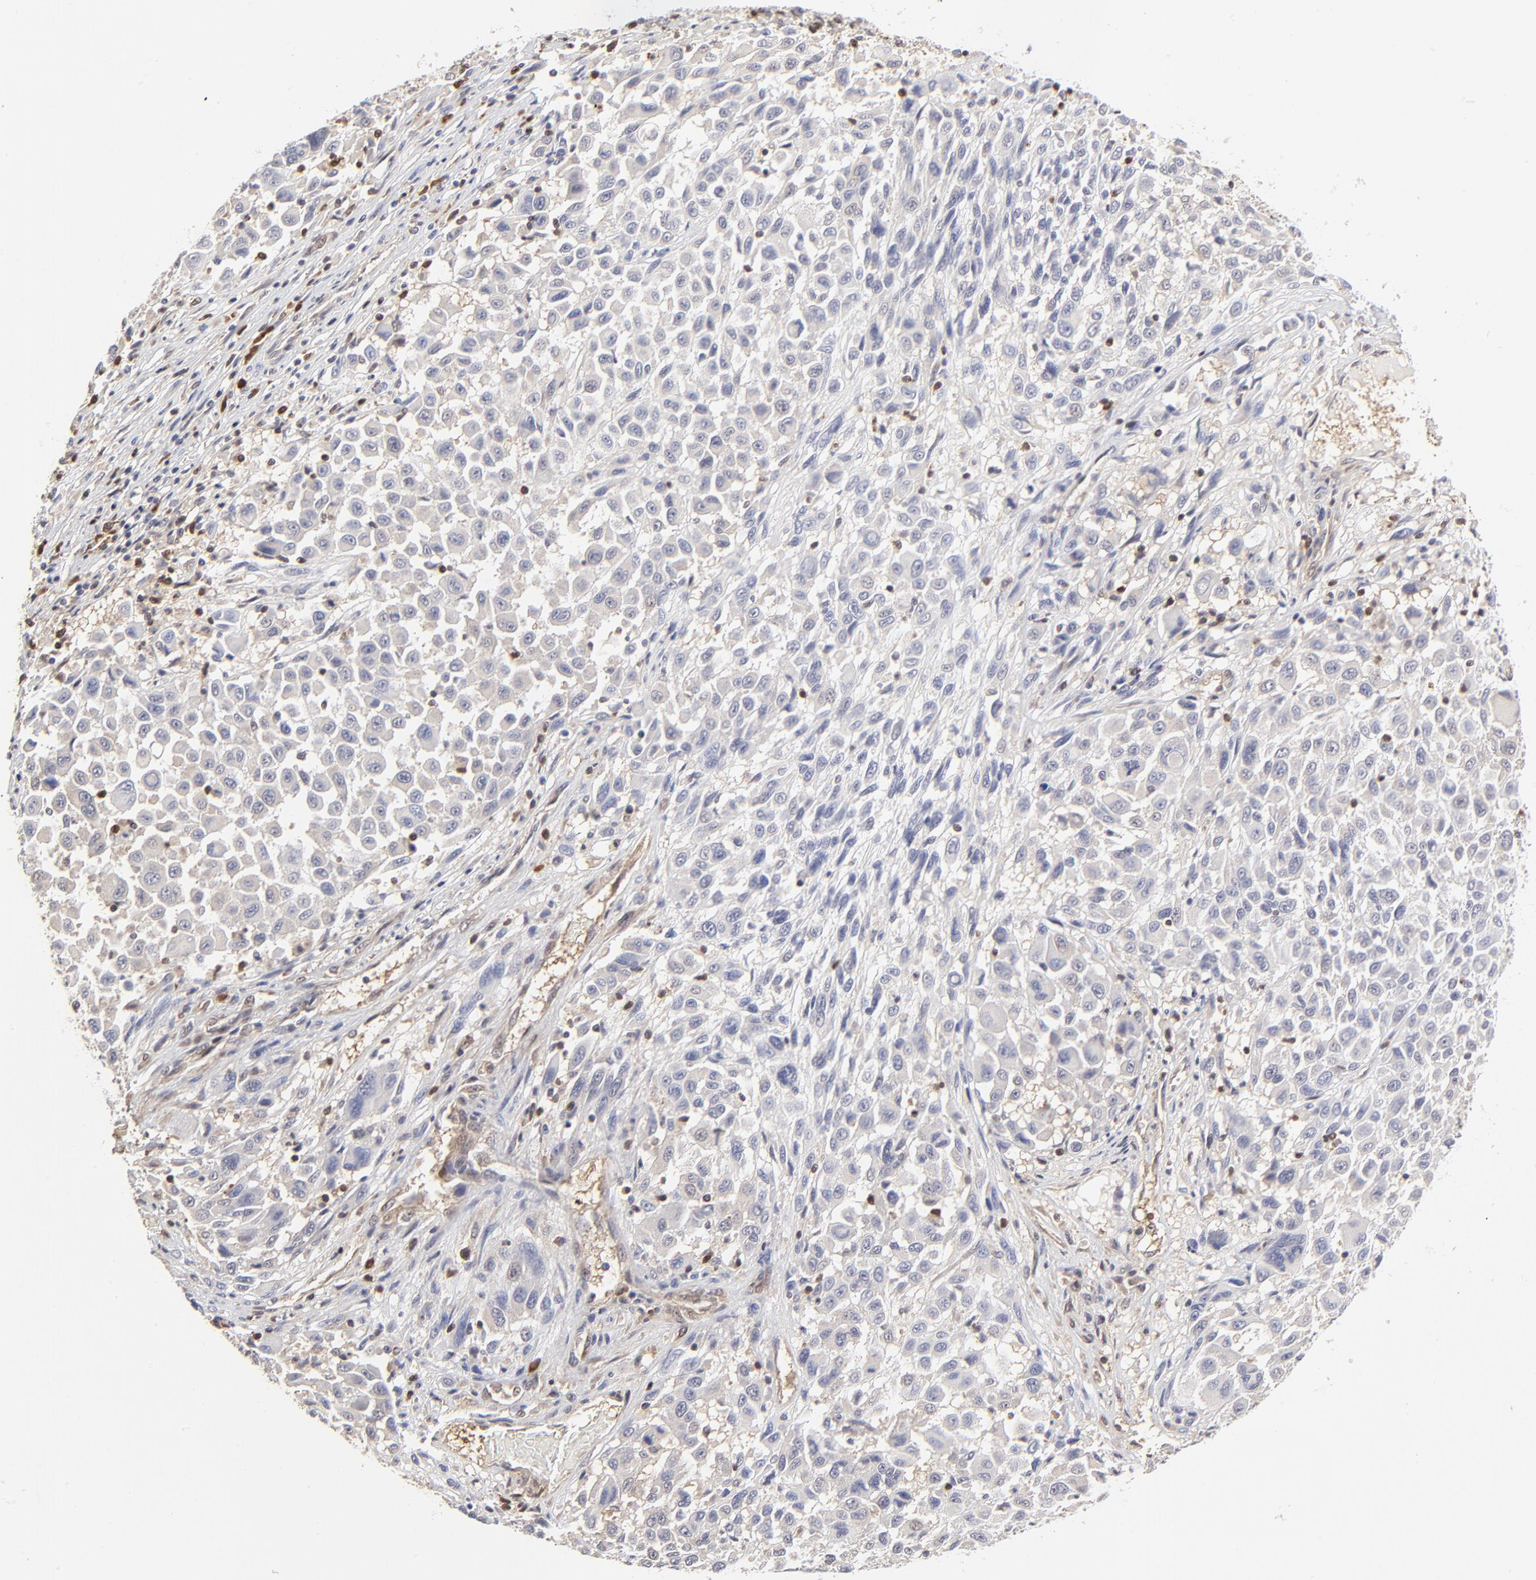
{"staining": {"intensity": "negative", "quantity": "none", "location": "none"}, "tissue": "melanoma", "cell_type": "Tumor cells", "image_type": "cancer", "snomed": [{"axis": "morphology", "description": "Malignant melanoma, Metastatic site"}, {"axis": "topography", "description": "Lymph node"}], "caption": "Micrograph shows no protein staining in tumor cells of melanoma tissue.", "gene": "CASP3", "patient": {"sex": "male", "age": 61}}